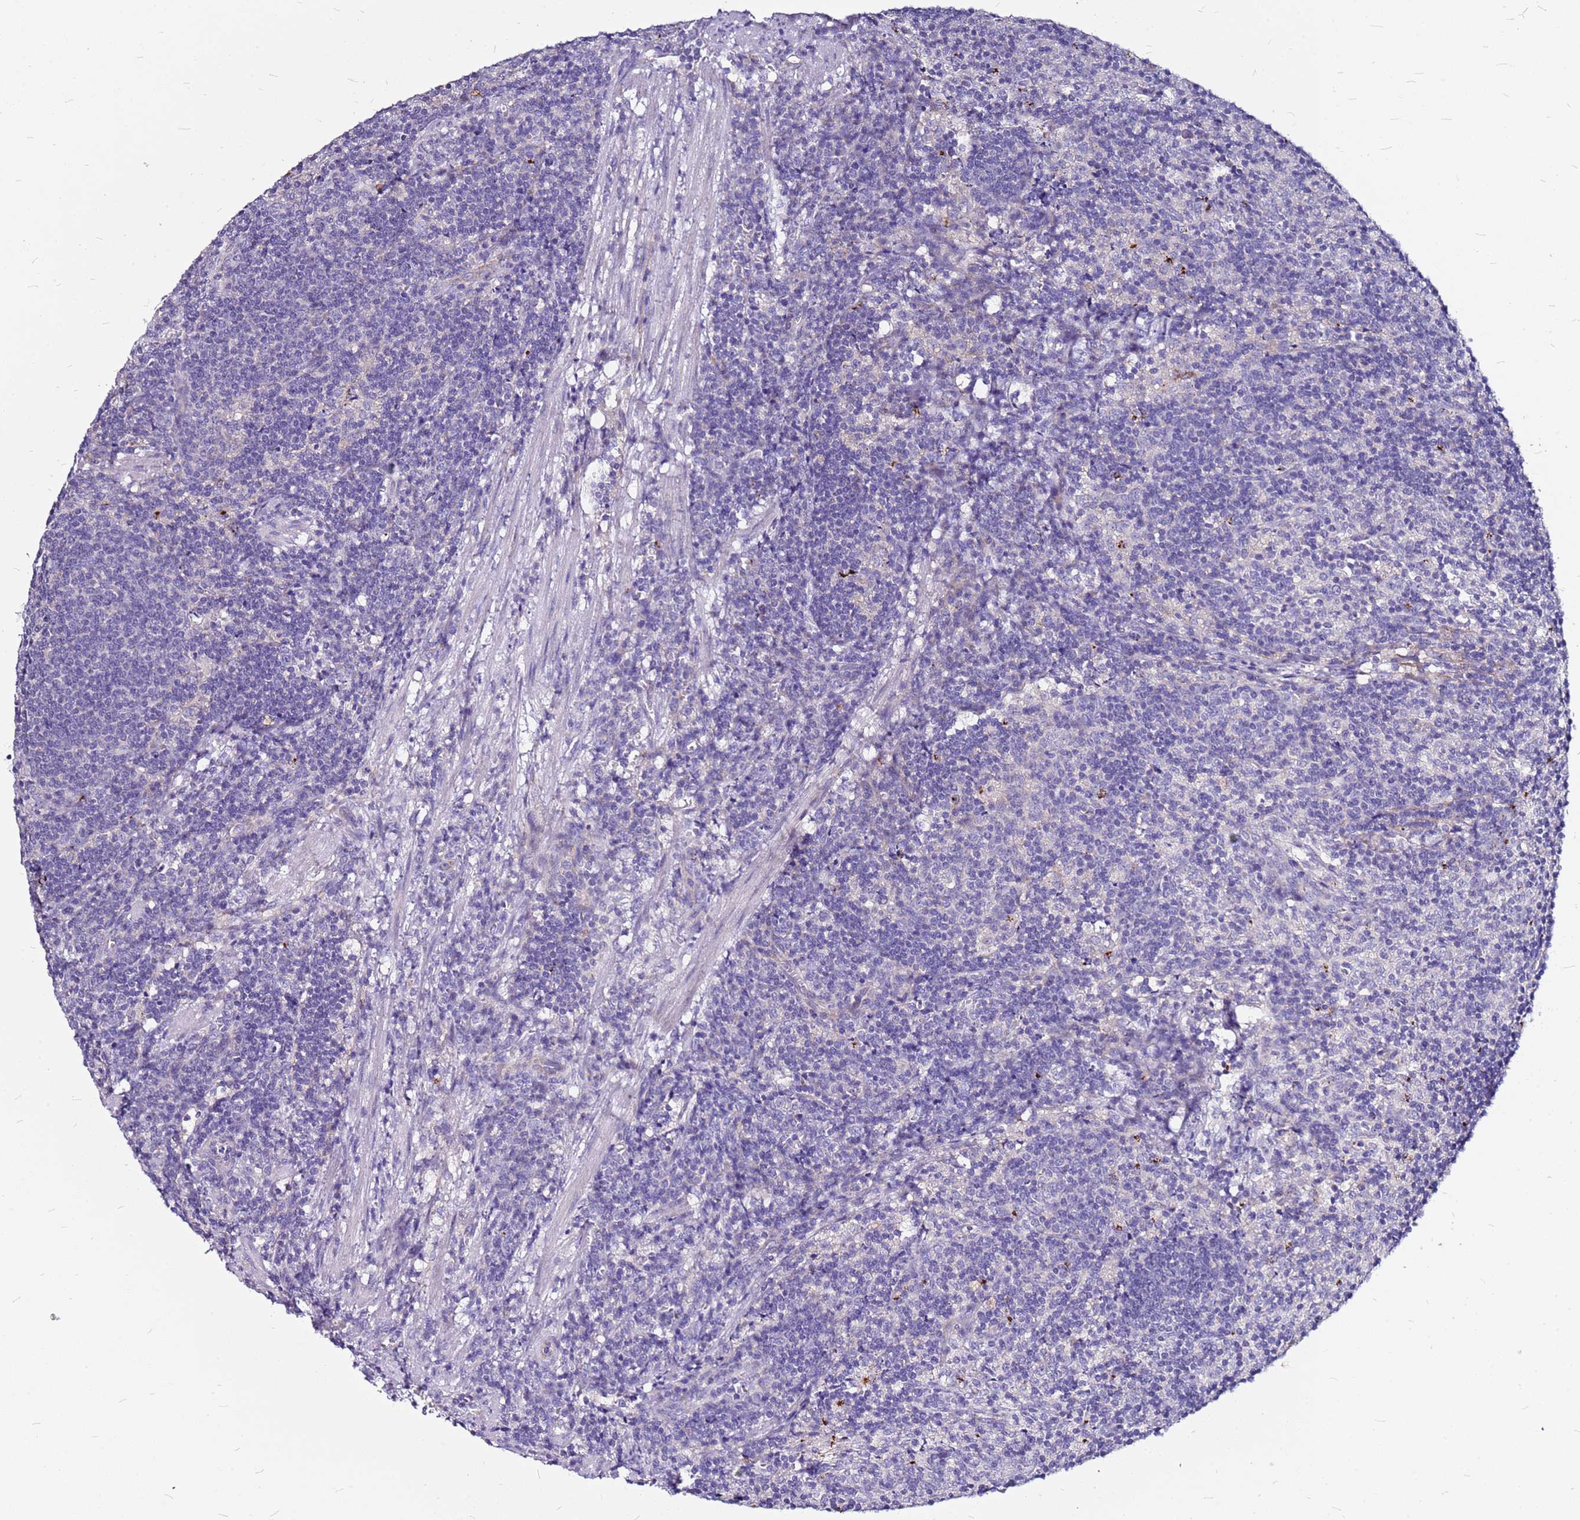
{"staining": {"intensity": "negative", "quantity": "none", "location": "none"}, "tissue": "lymph node", "cell_type": "Germinal center cells", "image_type": "normal", "snomed": [{"axis": "morphology", "description": "Normal tissue, NOS"}, {"axis": "topography", "description": "Lymph node"}], "caption": "Photomicrograph shows no significant protein staining in germinal center cells of normal lymph node. Nuclei are stained in blue.", "gene": "CASD1", "patient": {"sex": "female", "age": 30}}